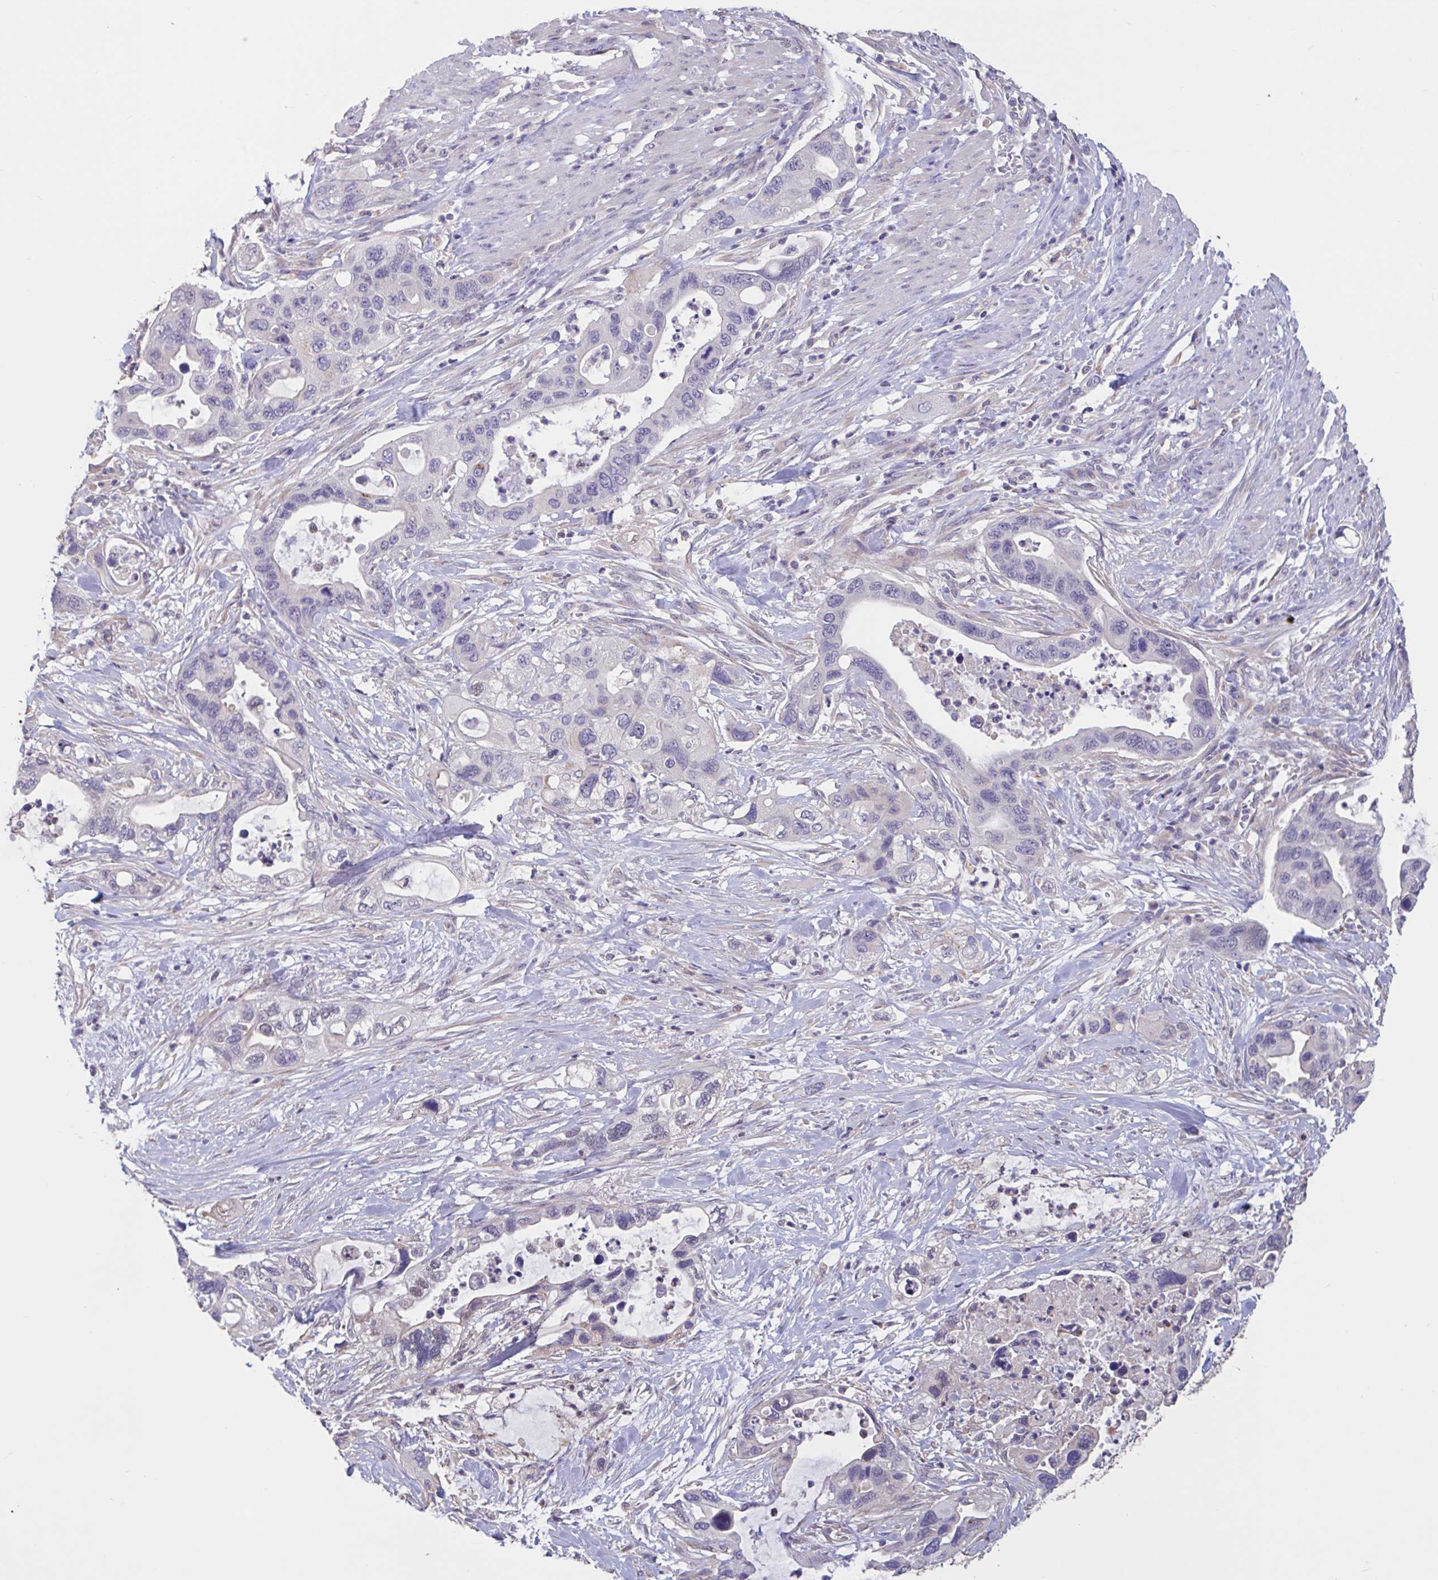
{"staining": {"intensity": "negative", "quantity": "none", "location": "none"}, "tissue": "pancreatic cancer", "cell_type": "Tumor cells", "image_type": "cancer", "snomed": [{"axis": "morphology", "description": "Adenocarcinoma, NOS"}, {"axis": "topography", "description": "Pancreas"}], "caption": "A high-resolution image shows immunohistochemistry staining of pancreatic adenocarcinoma, which demonstrates no significant staining in tumor cells. Brightfield microscopy of IHC stained with DAB (3,3'-diaminobenzidine) (brown) and hematoxylin (blue), captured at high magnification.", "gene": "DDX39A", "patient": {"sex": "female", "age": 71}}